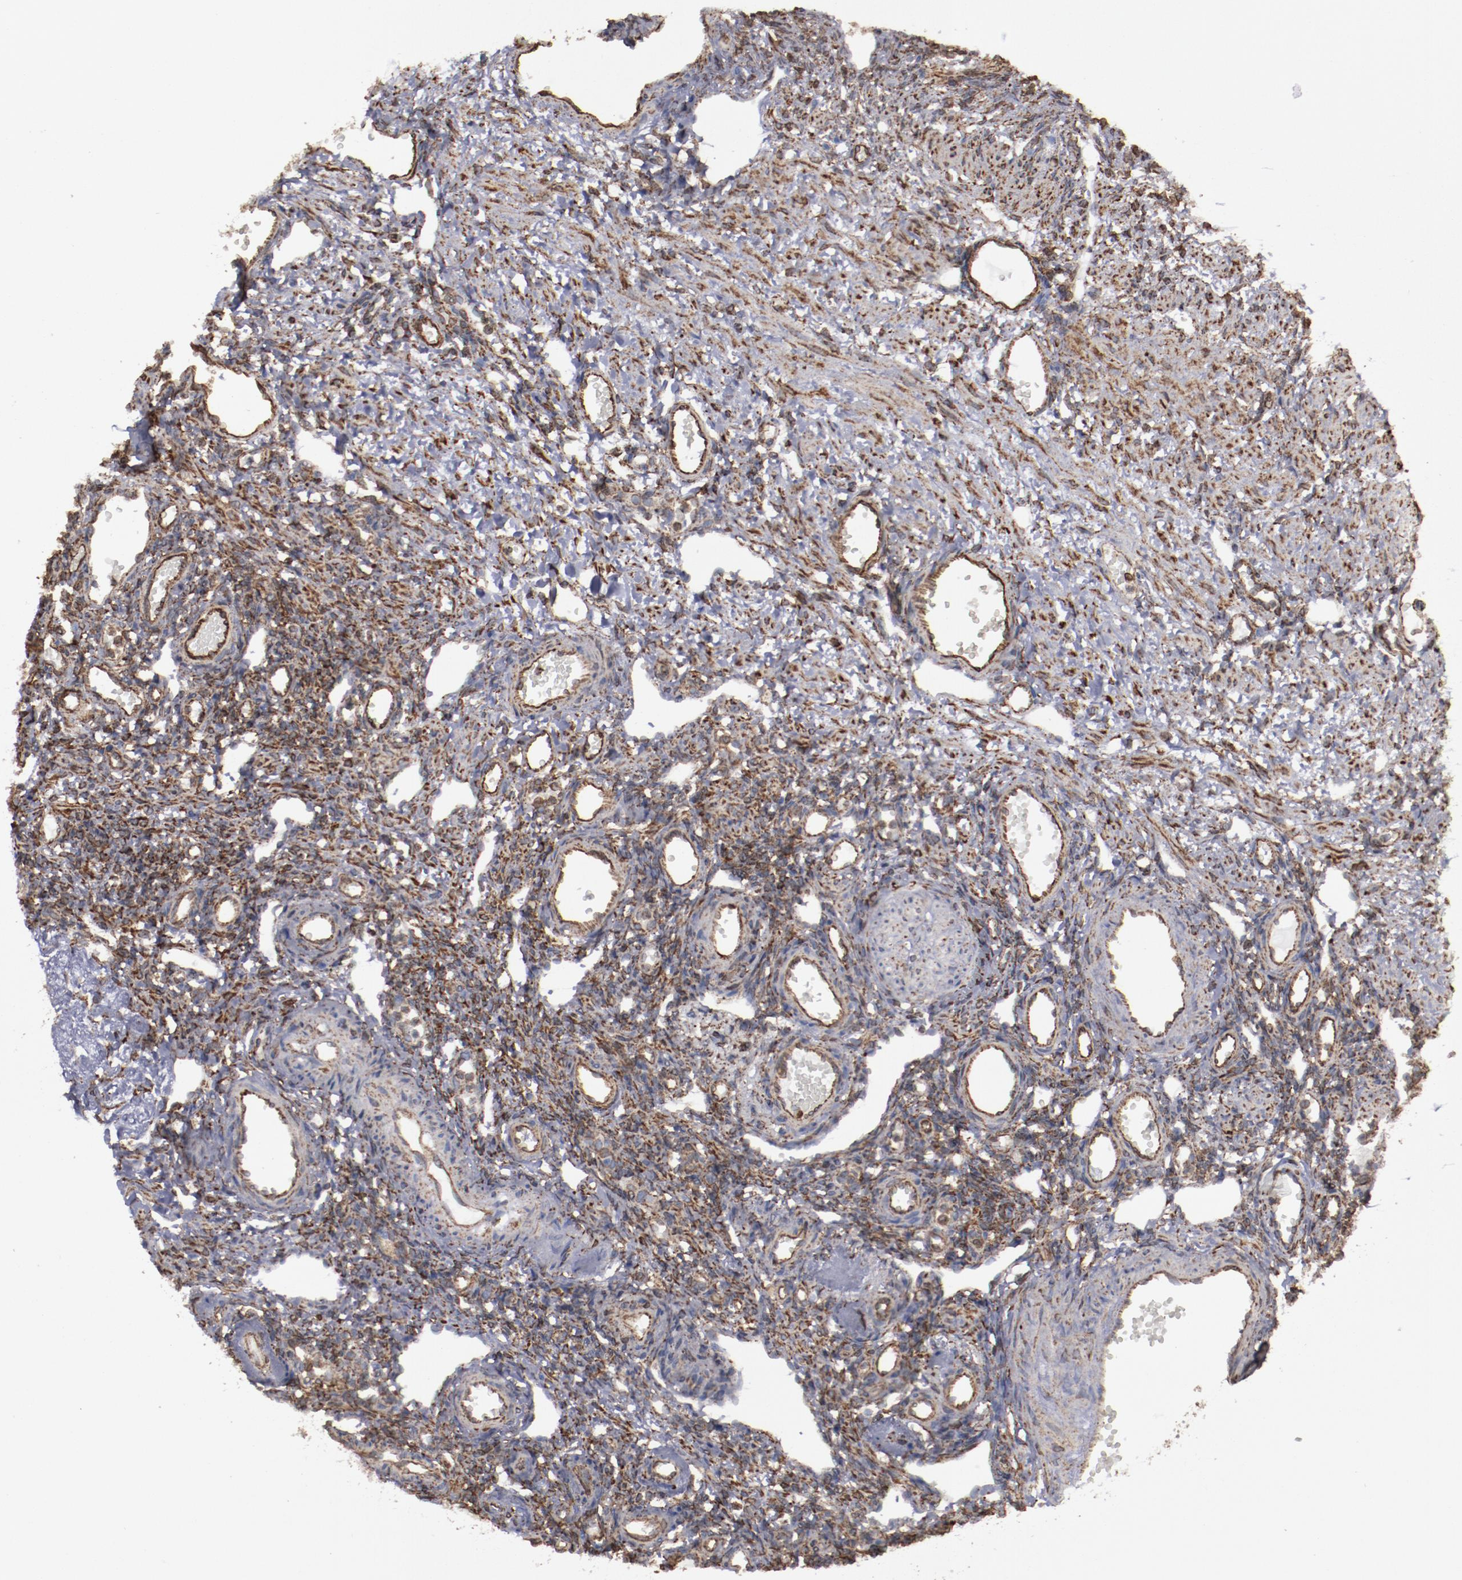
{"staining": {"intensity": "moderate", "quantity": ">75%", "location": "cytoplasmic/membranous"}, "tissue": "ovary", "cell_type": "Ovarian stroma cells", "image_type": "normal", "snomed": [{"axis": "morphology", "description": "Normal tissue, NOS"}, {"axis": "topography", "description": "Ovary"}], "caption": "Protein expression analysis of unremarkable human ovary reveals moderate cytoplasmic/membranous expression in approximately >75% of ovarian stroma cells.", "gene": "ERLIN2", "patient": {"sex": "female", "age": 33}}